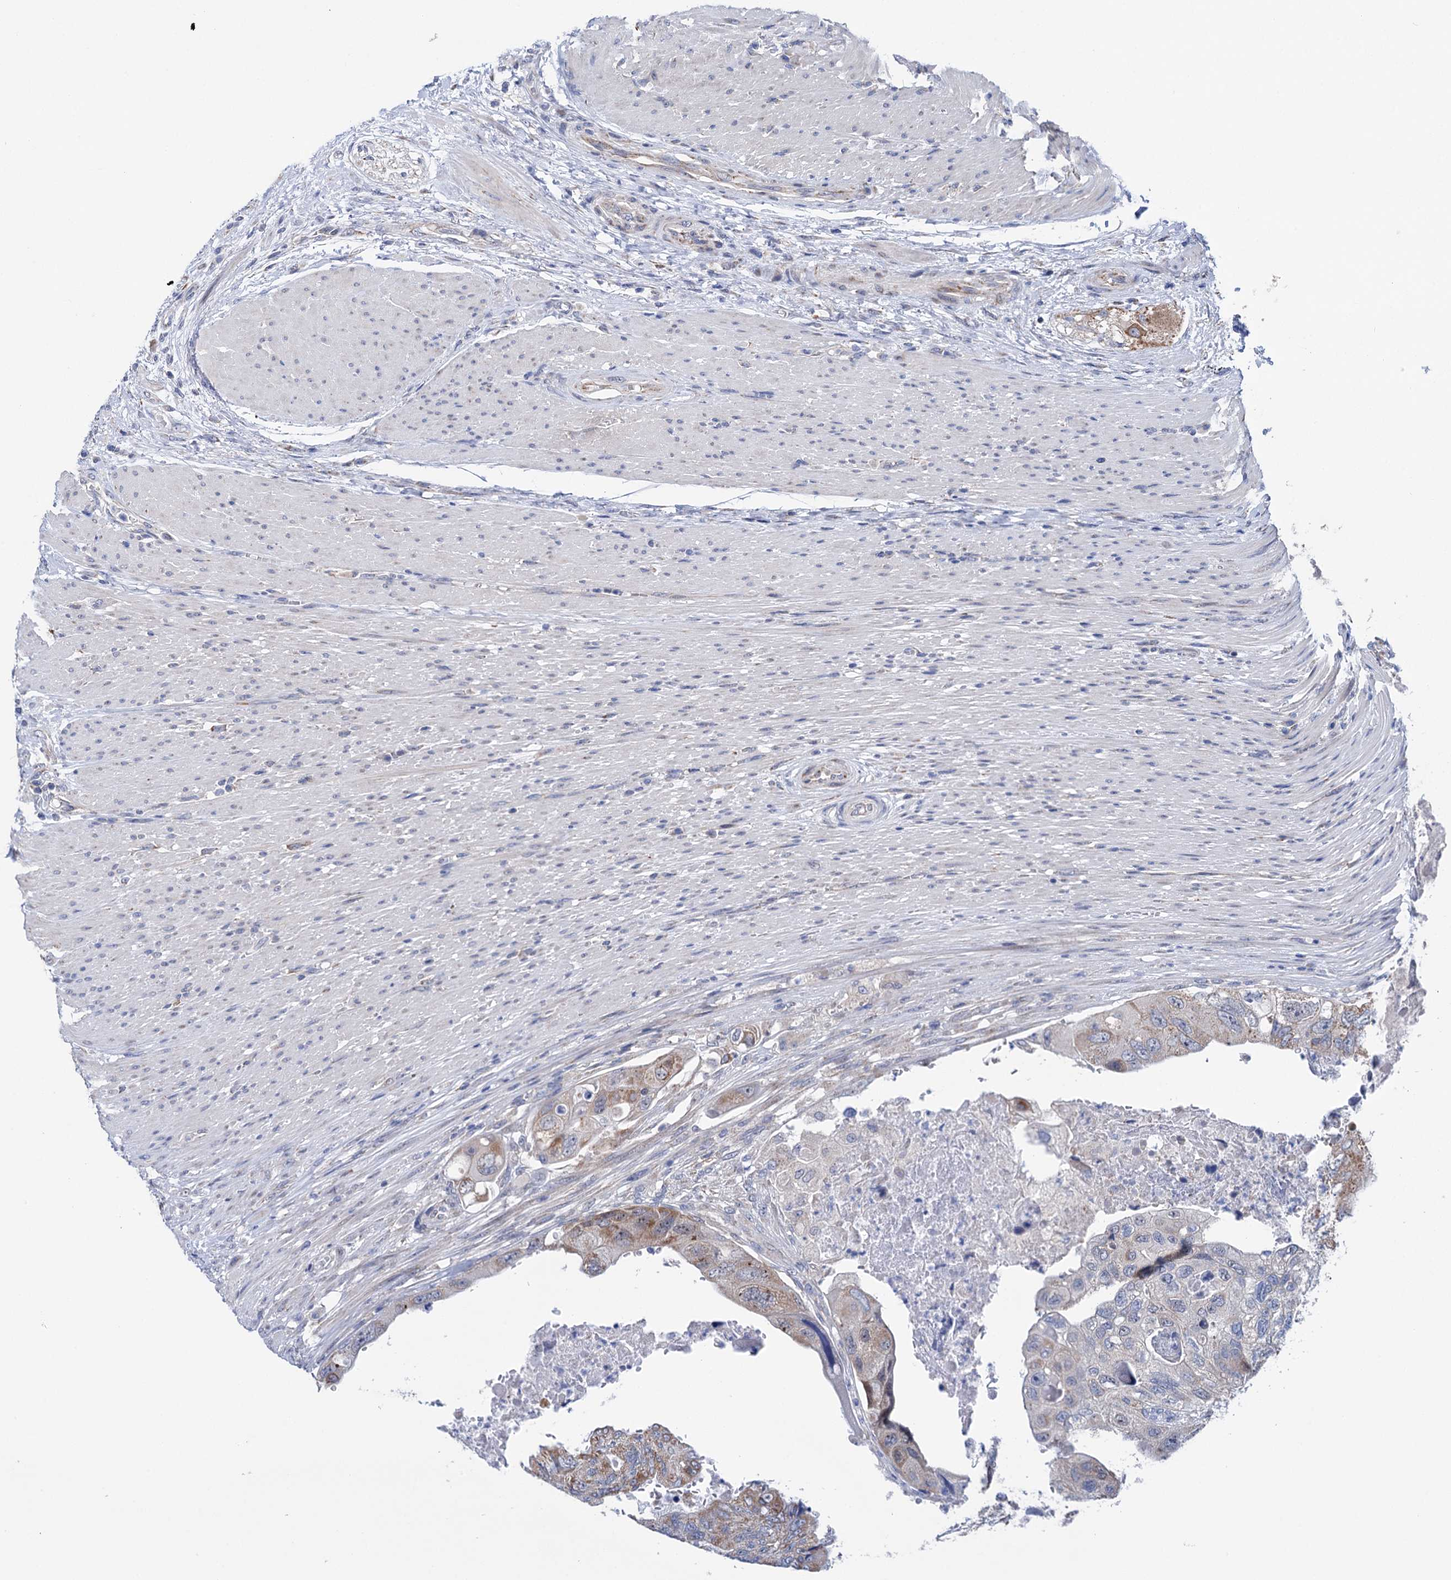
{"staining": {"intensity": "moderate", "quantity": "<25%", "location": "cytoplasmic/membranous"}, "tissue": "colorectal cancer", "cell_type": "Tumor cells", "image_type": "cancer", "snomed": [{"axis": "morphology", "description": "Adenocarcinoma, NOS"}, {"axis": "topography", "description": "Rectum"}], "caption": "Human colorectal adenocarcinoma stained with a protein marker exhibits moderate staining in tumor cells.", "gene": "SUCLA2", "patient": {"sex": "male", "age": 63}}